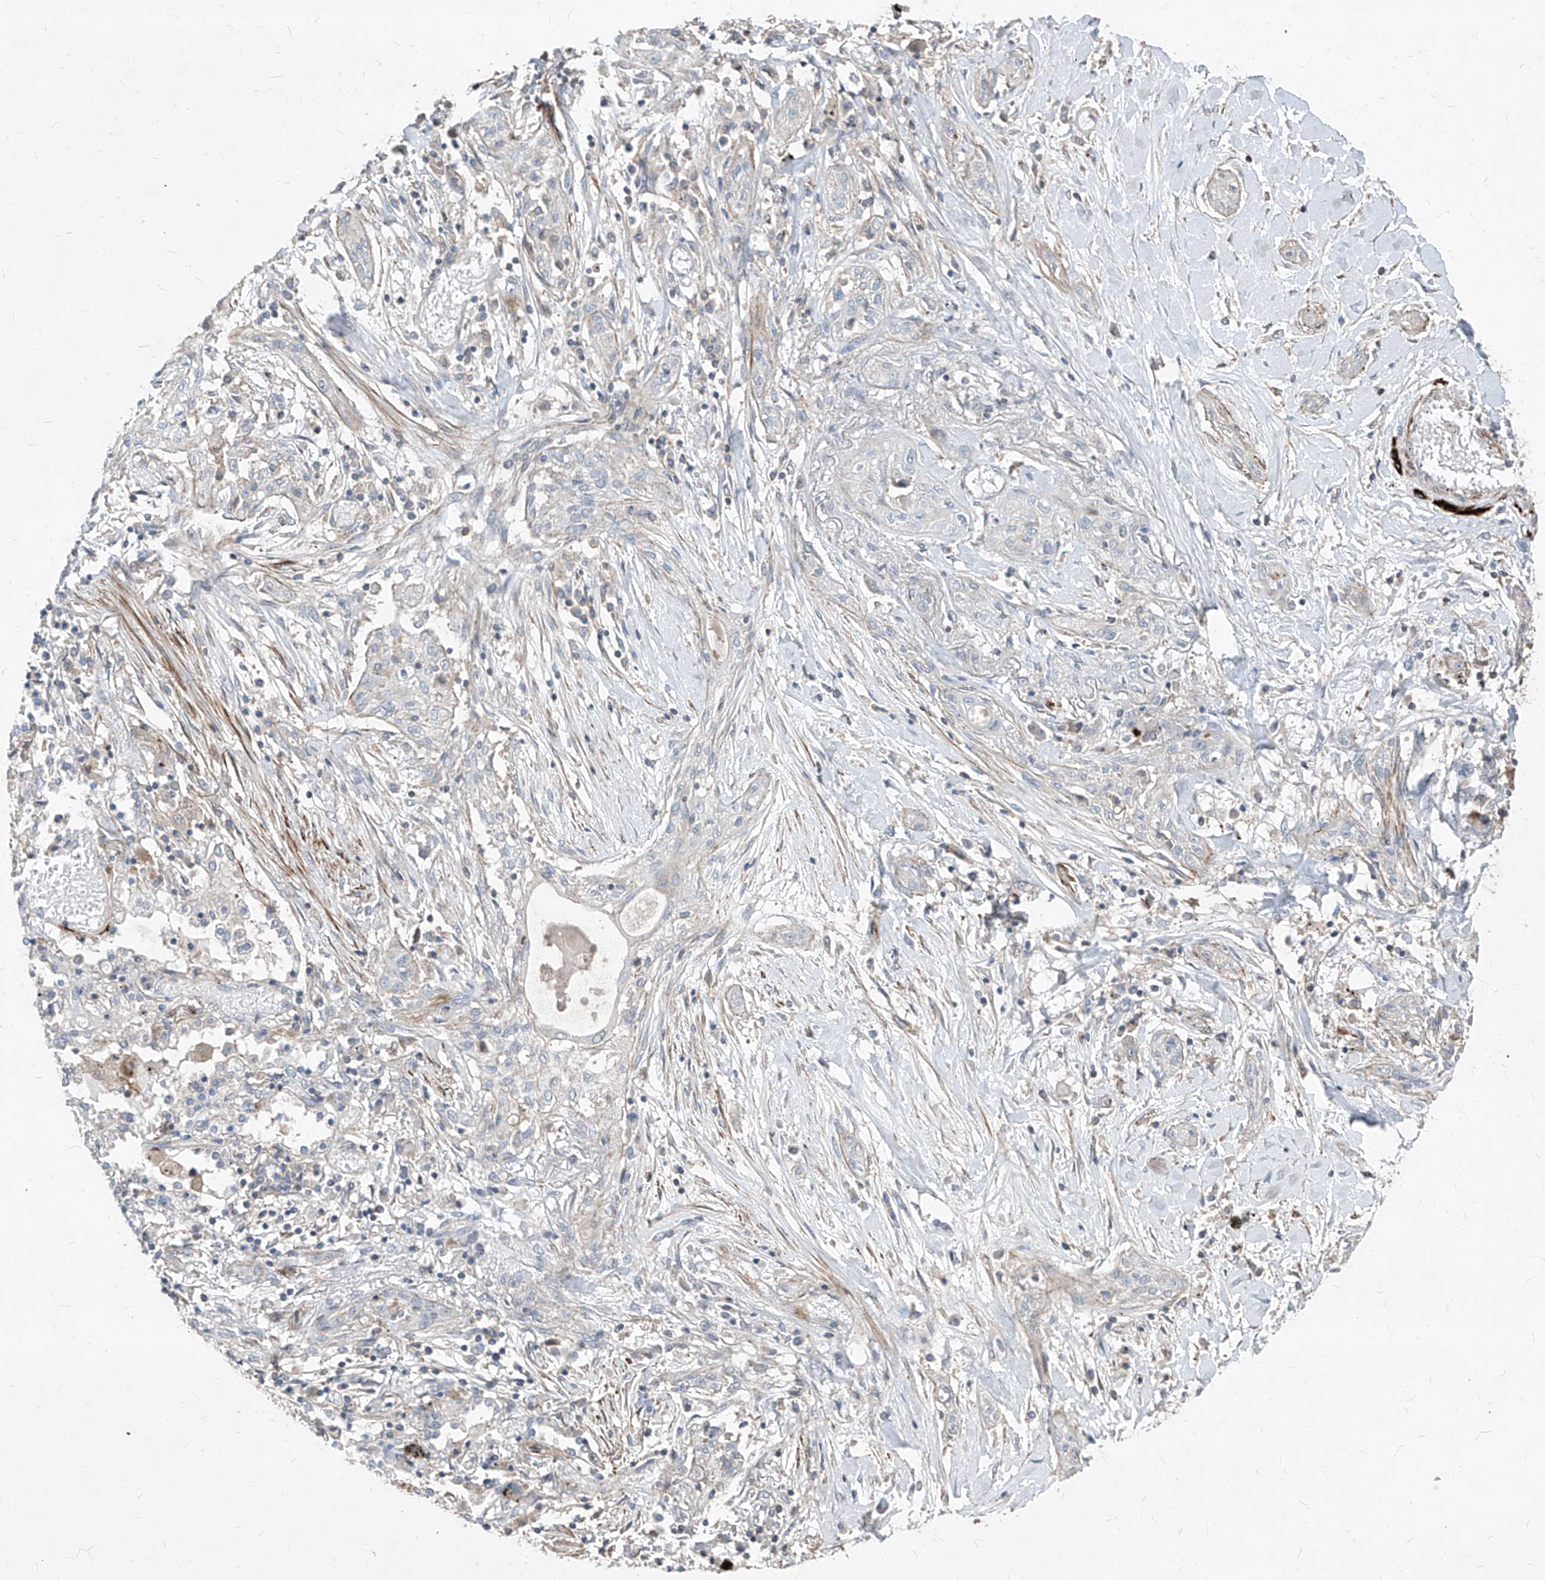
{"staining": {"intensity": "negative", "quantity": "none", "location": "none"}, "tissue": "lung cancer", "cell_type": "Tumor cells", "image_type": "cancer", "snomed": [{"axis": "morphology", "description": "Squamous cell carcinoma, NOS"}, {"axis": "topography", "description": "Lung"}], "caption": "Lung cancer stained for a protein using immunohistochemistry reveals no expression tumor cells.", "gene": "UFD1", "patient": {"sex": "female", "age": 47}}